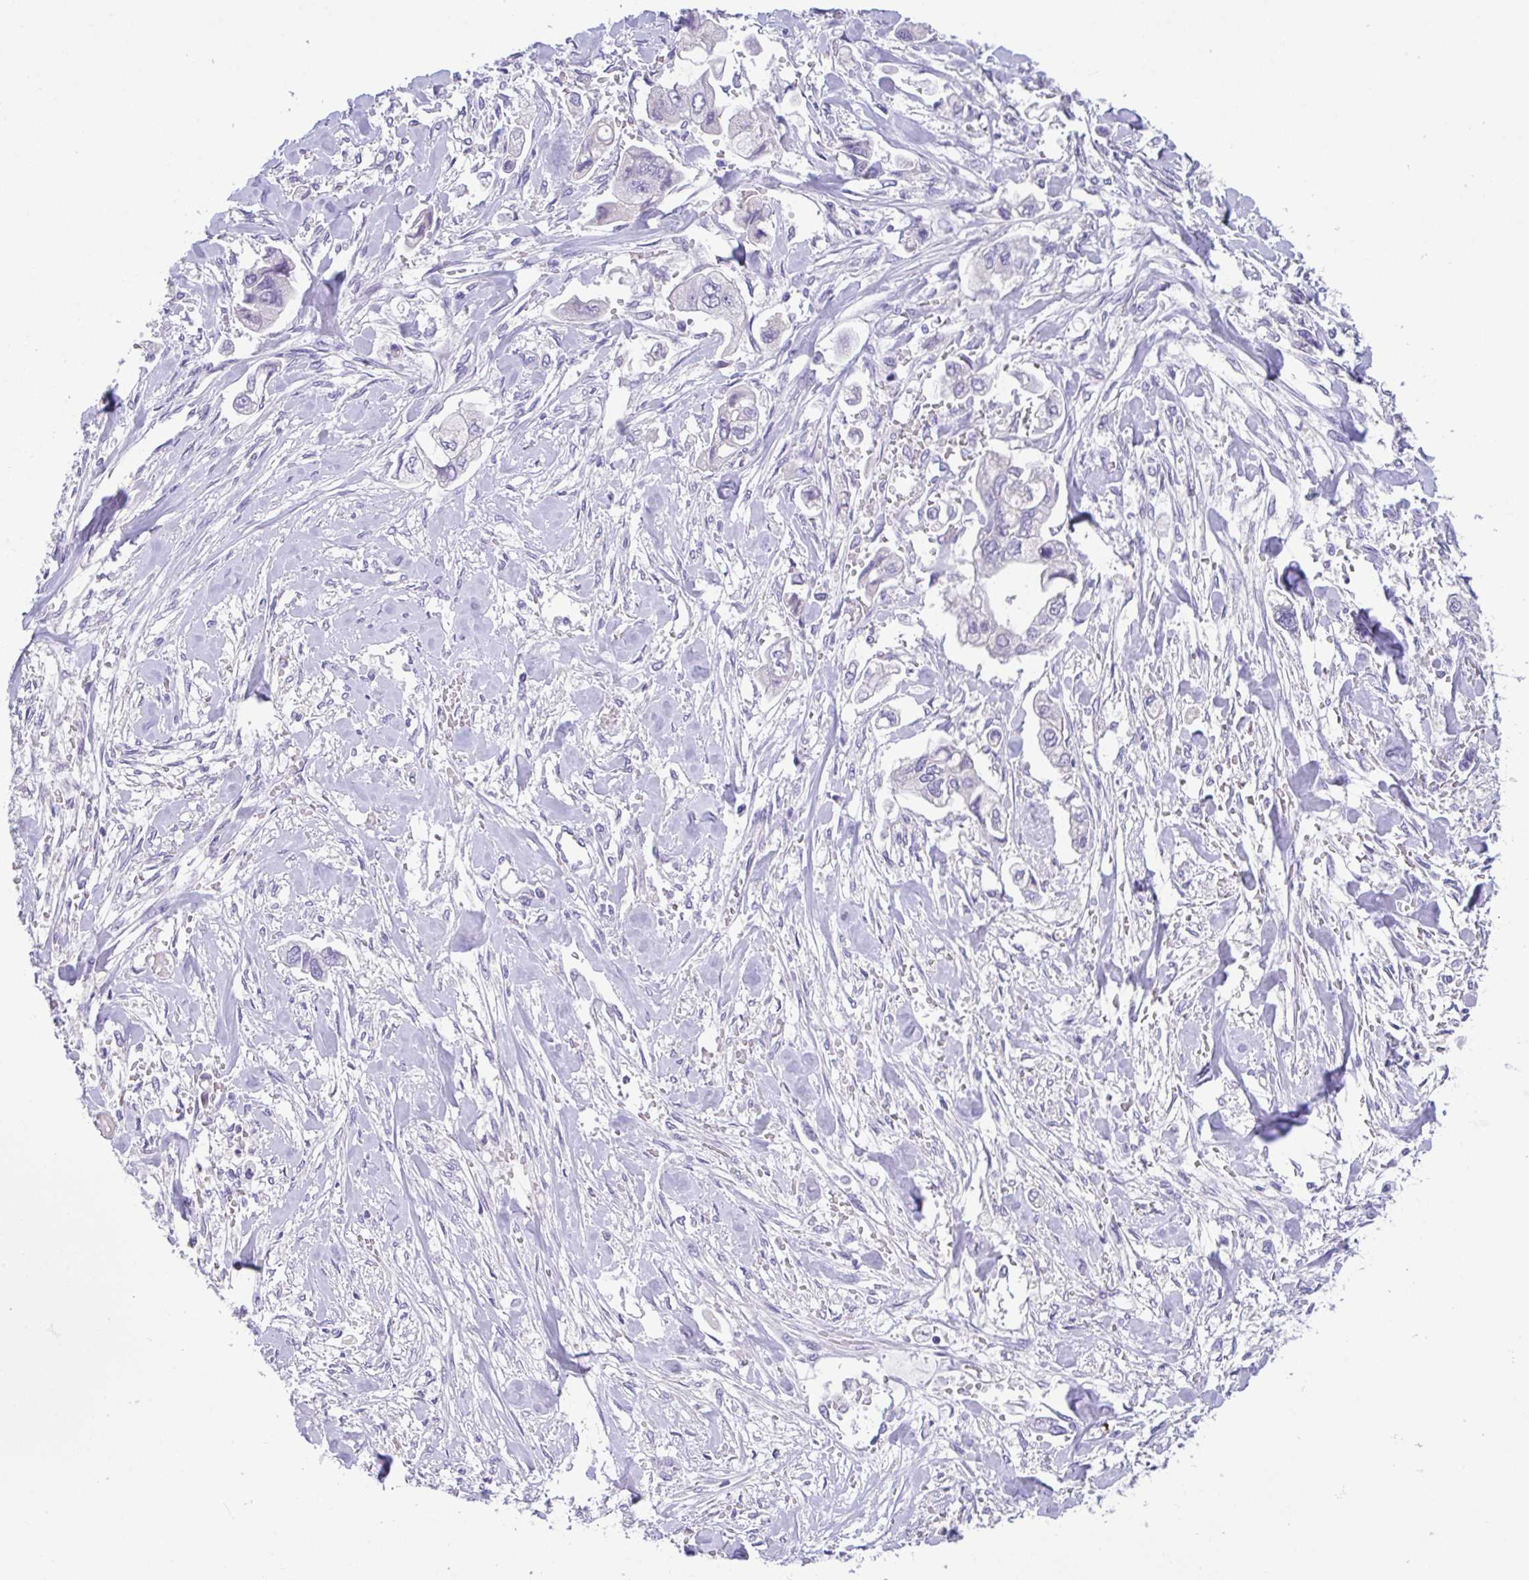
{"staining": {"intensity": "negative", "quantity": "none", "location": "none"}, "tissue": "stomach cancer", "cell_type": "Tumor cells", "image_type": "cancer", "snomed": [{"axis": "morphology", "description": "Adenocarcinoma, NOS"}, {"axis": "topography", "description": "Stomach"}], "caption": "The image reveals no staining of tumor cells in stomach cancer (adenocarcinoma).", "gene": "FBXL20", "patient": {"sex": "male", "age": 62}}